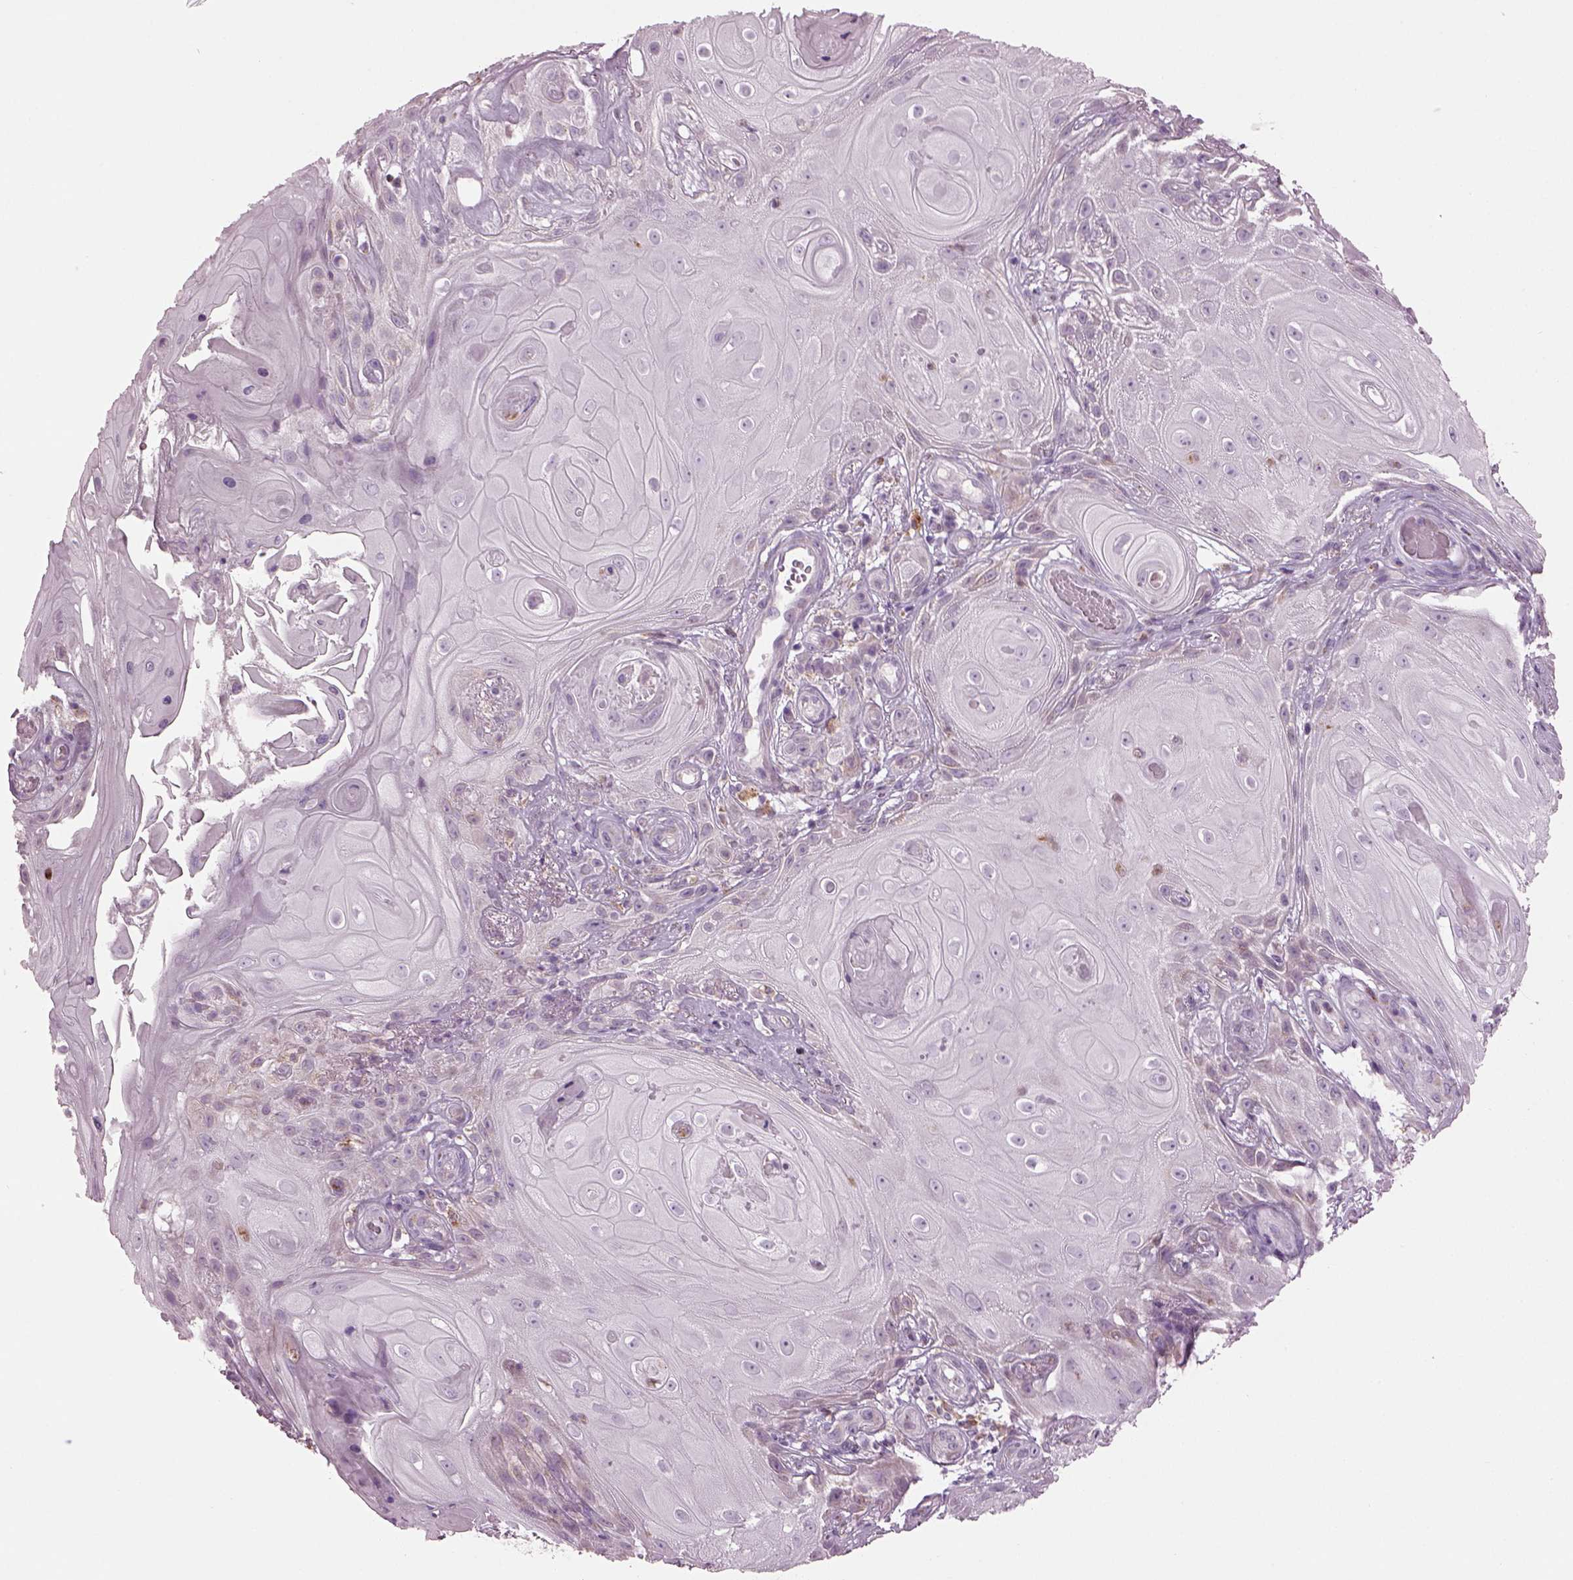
{"staining": {"intensity": "negative", "quantity": "none", "location": "none"}, "tissue": "skin cancer", "cell_type": "Tumor cells", "image_type": "cancer", "snomed": [{"axis": "morphology", "description": "Squamous cell carcinoma, NOS"}, {"axis": "topography", "description": "Skin"}], "caption": "High magnification brightfield microscopy of squamous cell carcinoma (skin) stained with DAB (brown) and counterstained with hematoxylin (blue): tumor cells show no significant positivity.", "gene": "TMEM231", "patient": {"sex": "male", "age": 62}}